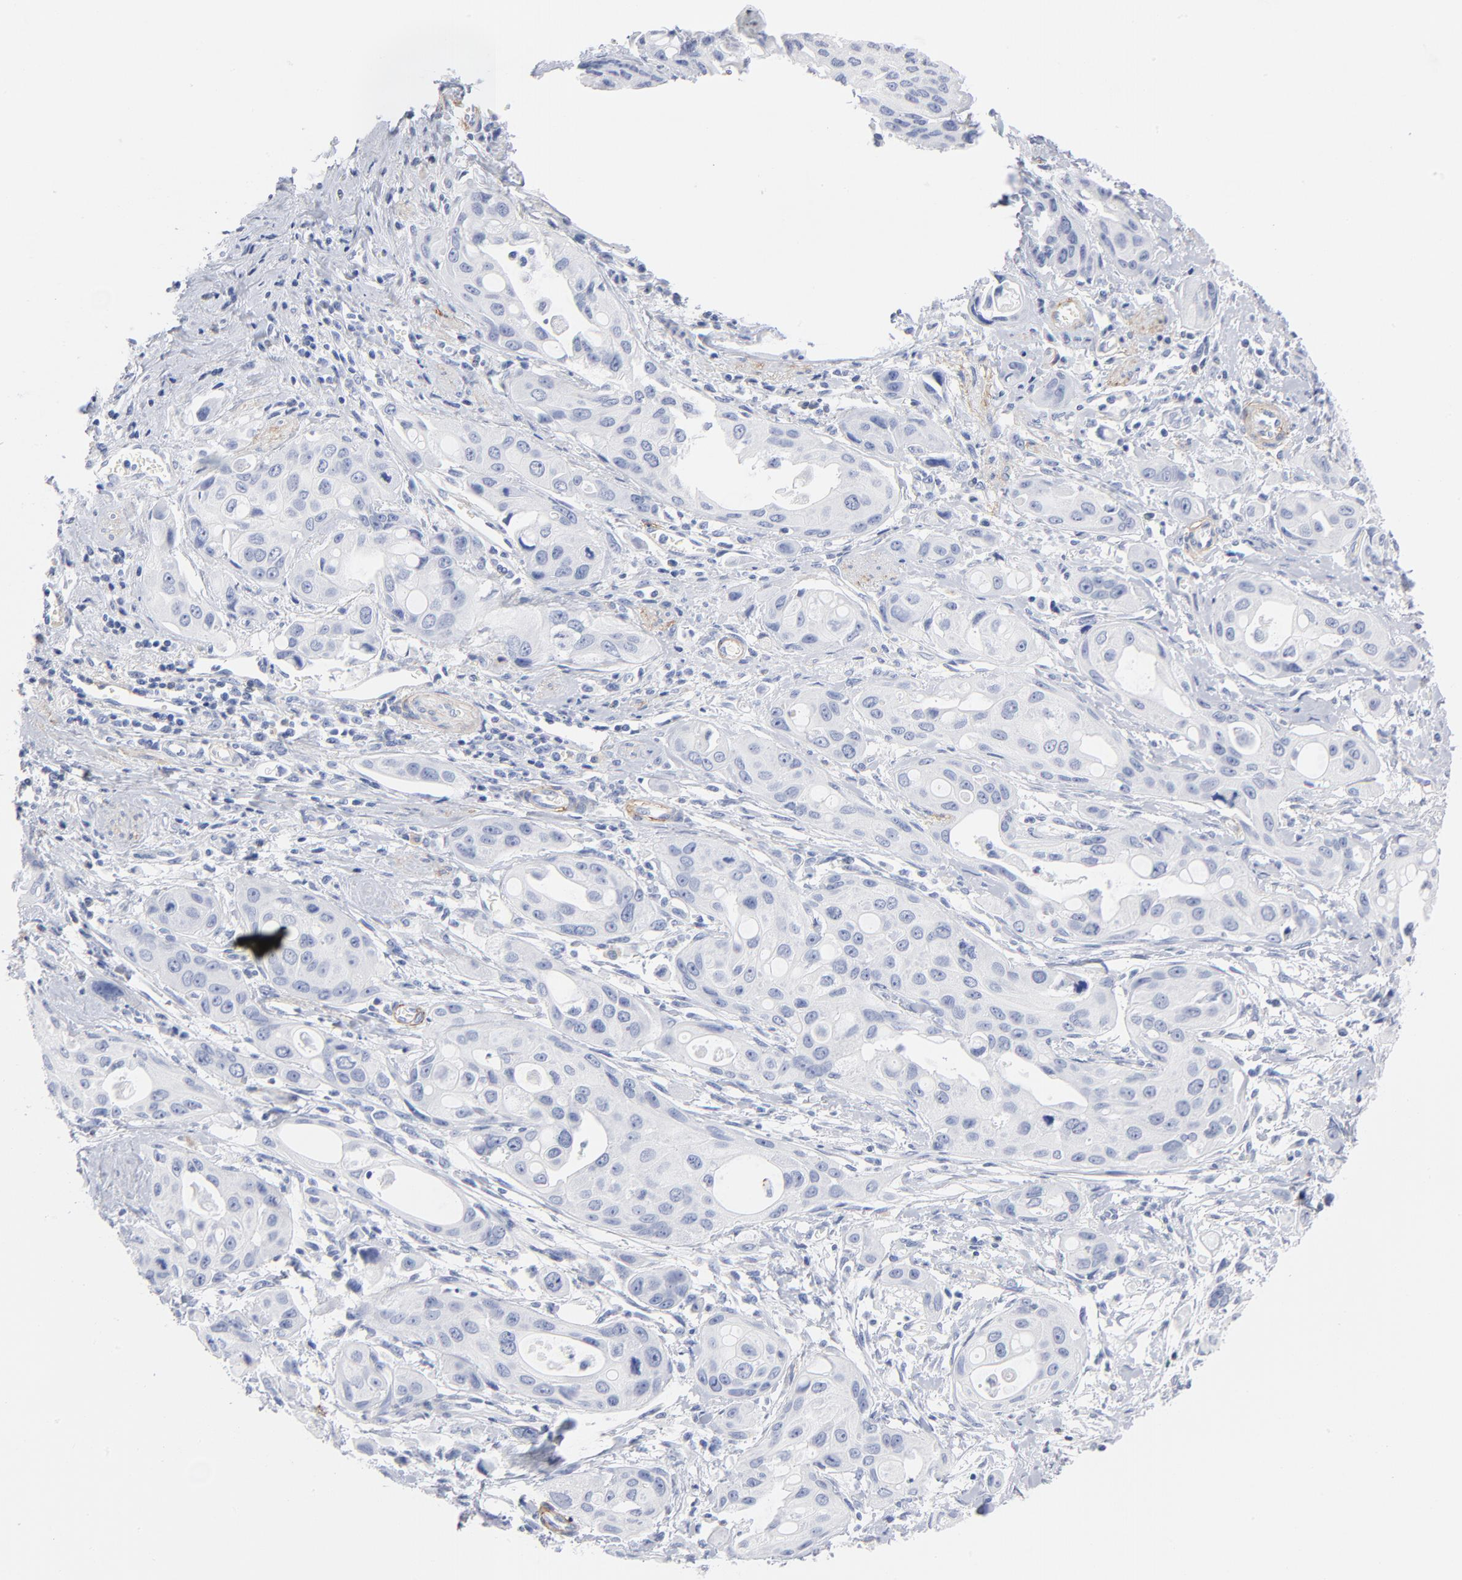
{"staining": {"intensity": "negative", "quantity": "none", "location": "none"}, "tissue": "pancreatic cancer", "cell_type": "Tumor cells", "image_type": "cancer", "snomed": [{"axis": "morphology", "description": "Adenocarcinoma, NOS"}, {"axis": "topography", "description": "Pancreas"}], "caption": "High magnification brightfield microscopy of pancreatic cancer (adenocarcinoma) stained with DAB (3,3'-diaminobenzidine) (brown) and counterstained with hematoxylin (blue): tumor cells show no significant staining.", "gene": "AGTR1", "patient": {"sex": "female", "age": 60}}